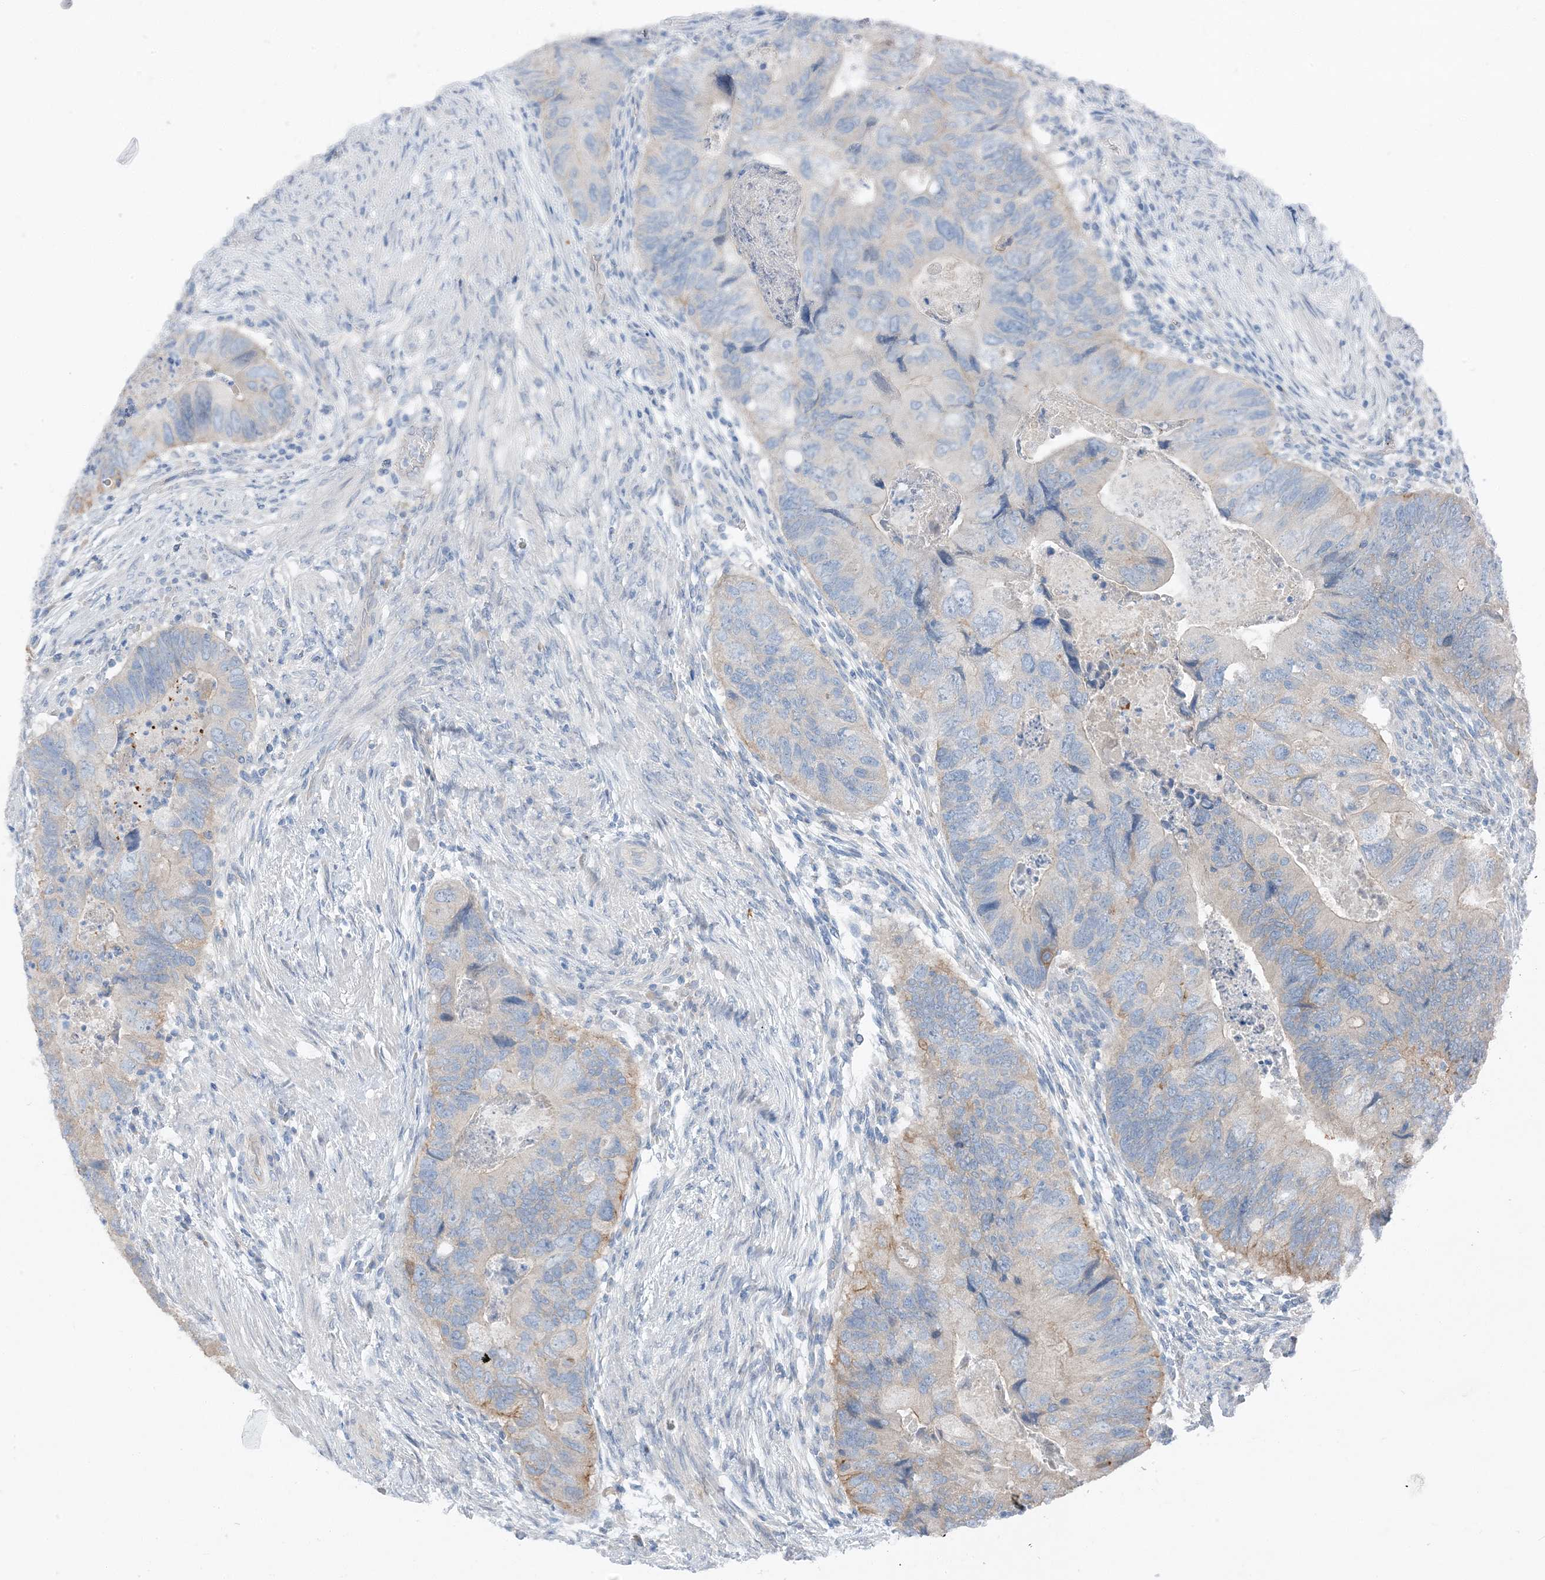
{"staining": {"intensity": "moderate", "quantity": "<25%", "location": "cytoplasmic/membranous"}, "tissue": "colorectal cancer", "cell_type": "Tumor cells", "image_type": "cancer", "snomed": [{"axis": "morphology", "description": "Adenocarcinoma, NOS"}, {"axis": "topography", "description": "Rectum"}], "caption": "A low amount of moderate cytoplasmic/membranous staining is present in about <25% of tumor cells in adenocarcinoma (colorectal) tissue.", "gene": "NCOA7", "patient": {"sex": "male", "age": 63}}